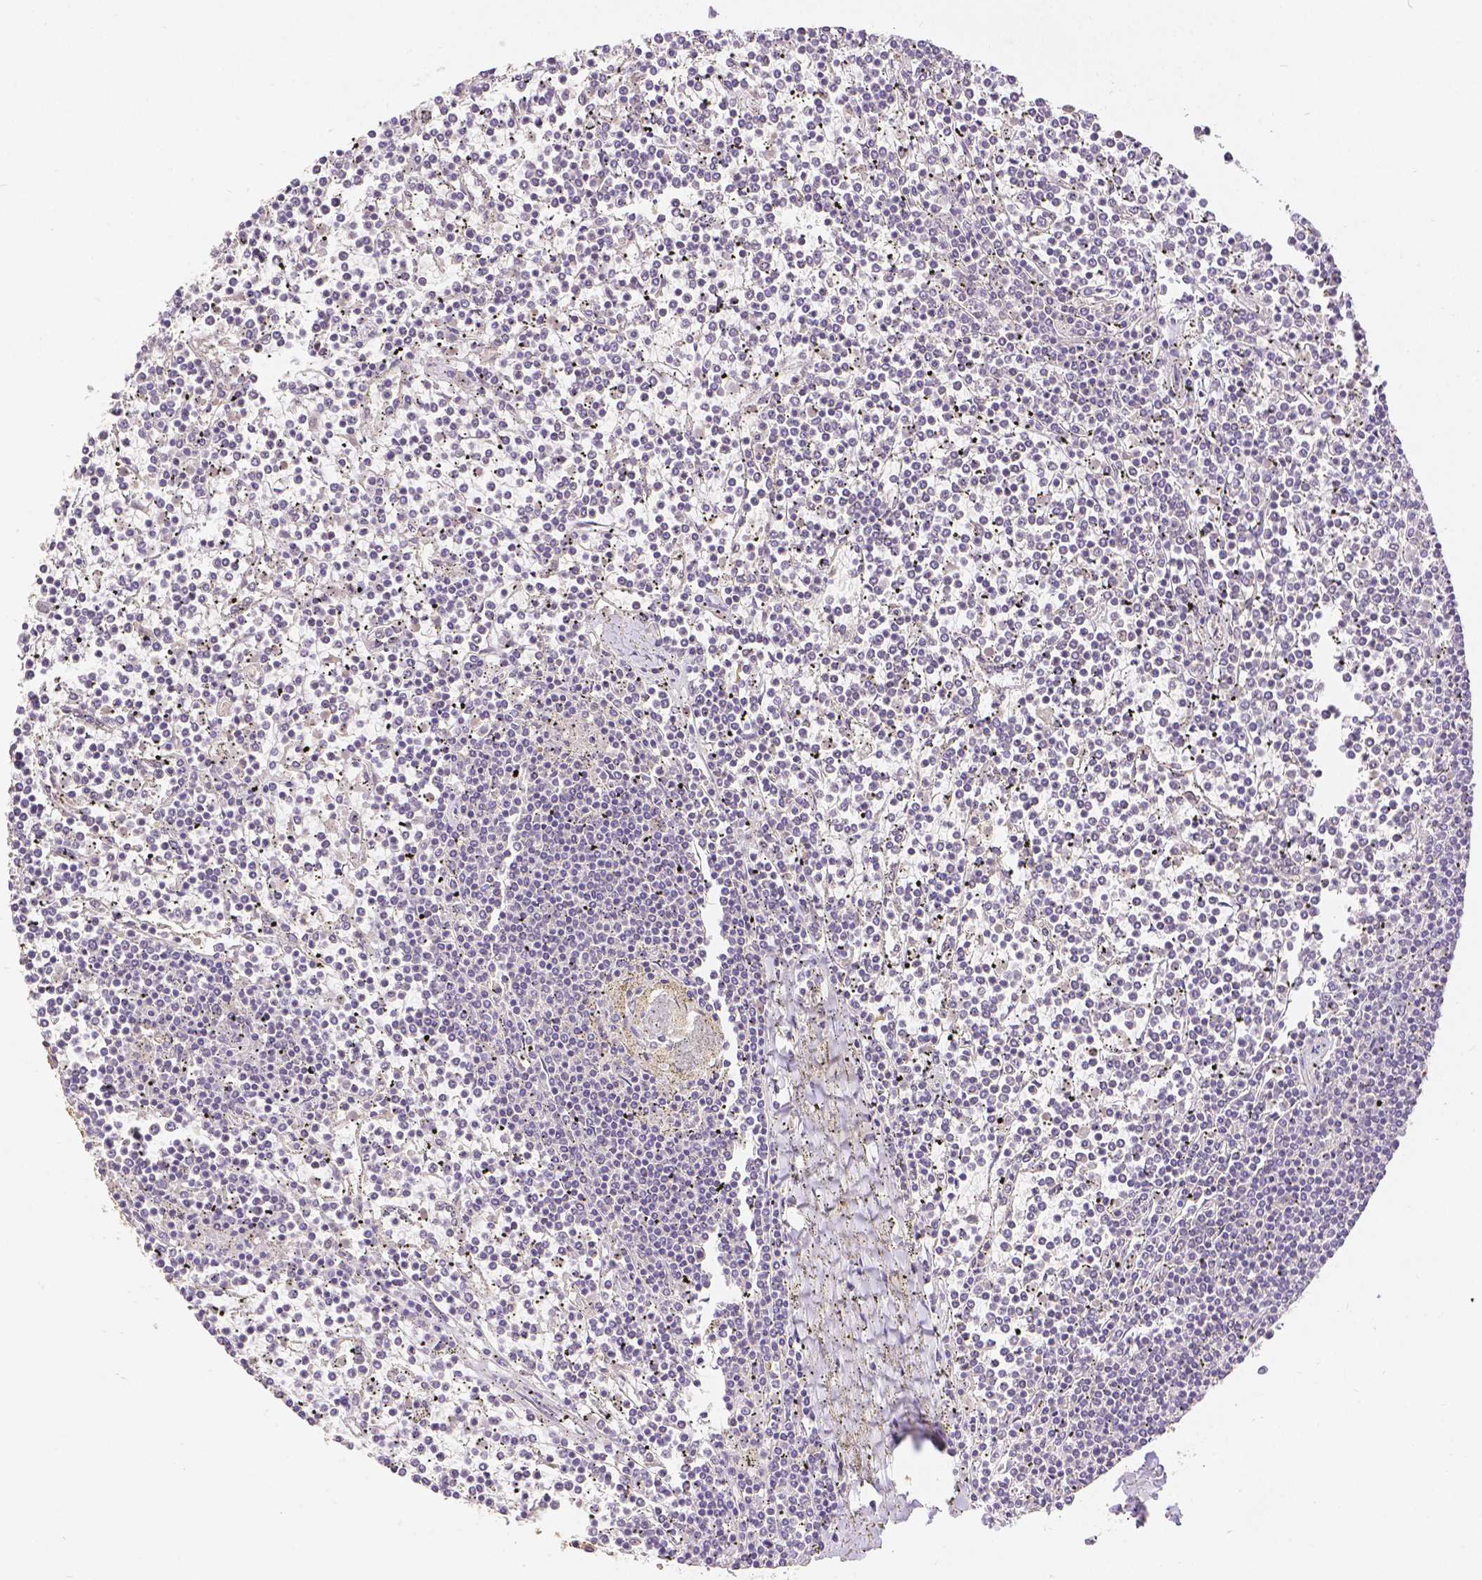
{"staining": {"intensity": "negative", "quantity": "none", "location": "none"}, "tissue": "lymphoma", "cell_type": "Tumor cells", "image_type": "cancer", "snomed": [{"axis": "morphology", "description": "Malignant lymphoma, non-Hodgkin's type, Low grade"}, {"axis": "topography", "description": "Spleen"}], "caption": "The histopathology image demonstrates no staining of tumor cells in low-grade malignant lymphoma, non-Hodgkin's type.", "gene": "RHOT1", "patient": {"sex": "female", "age": 19}}